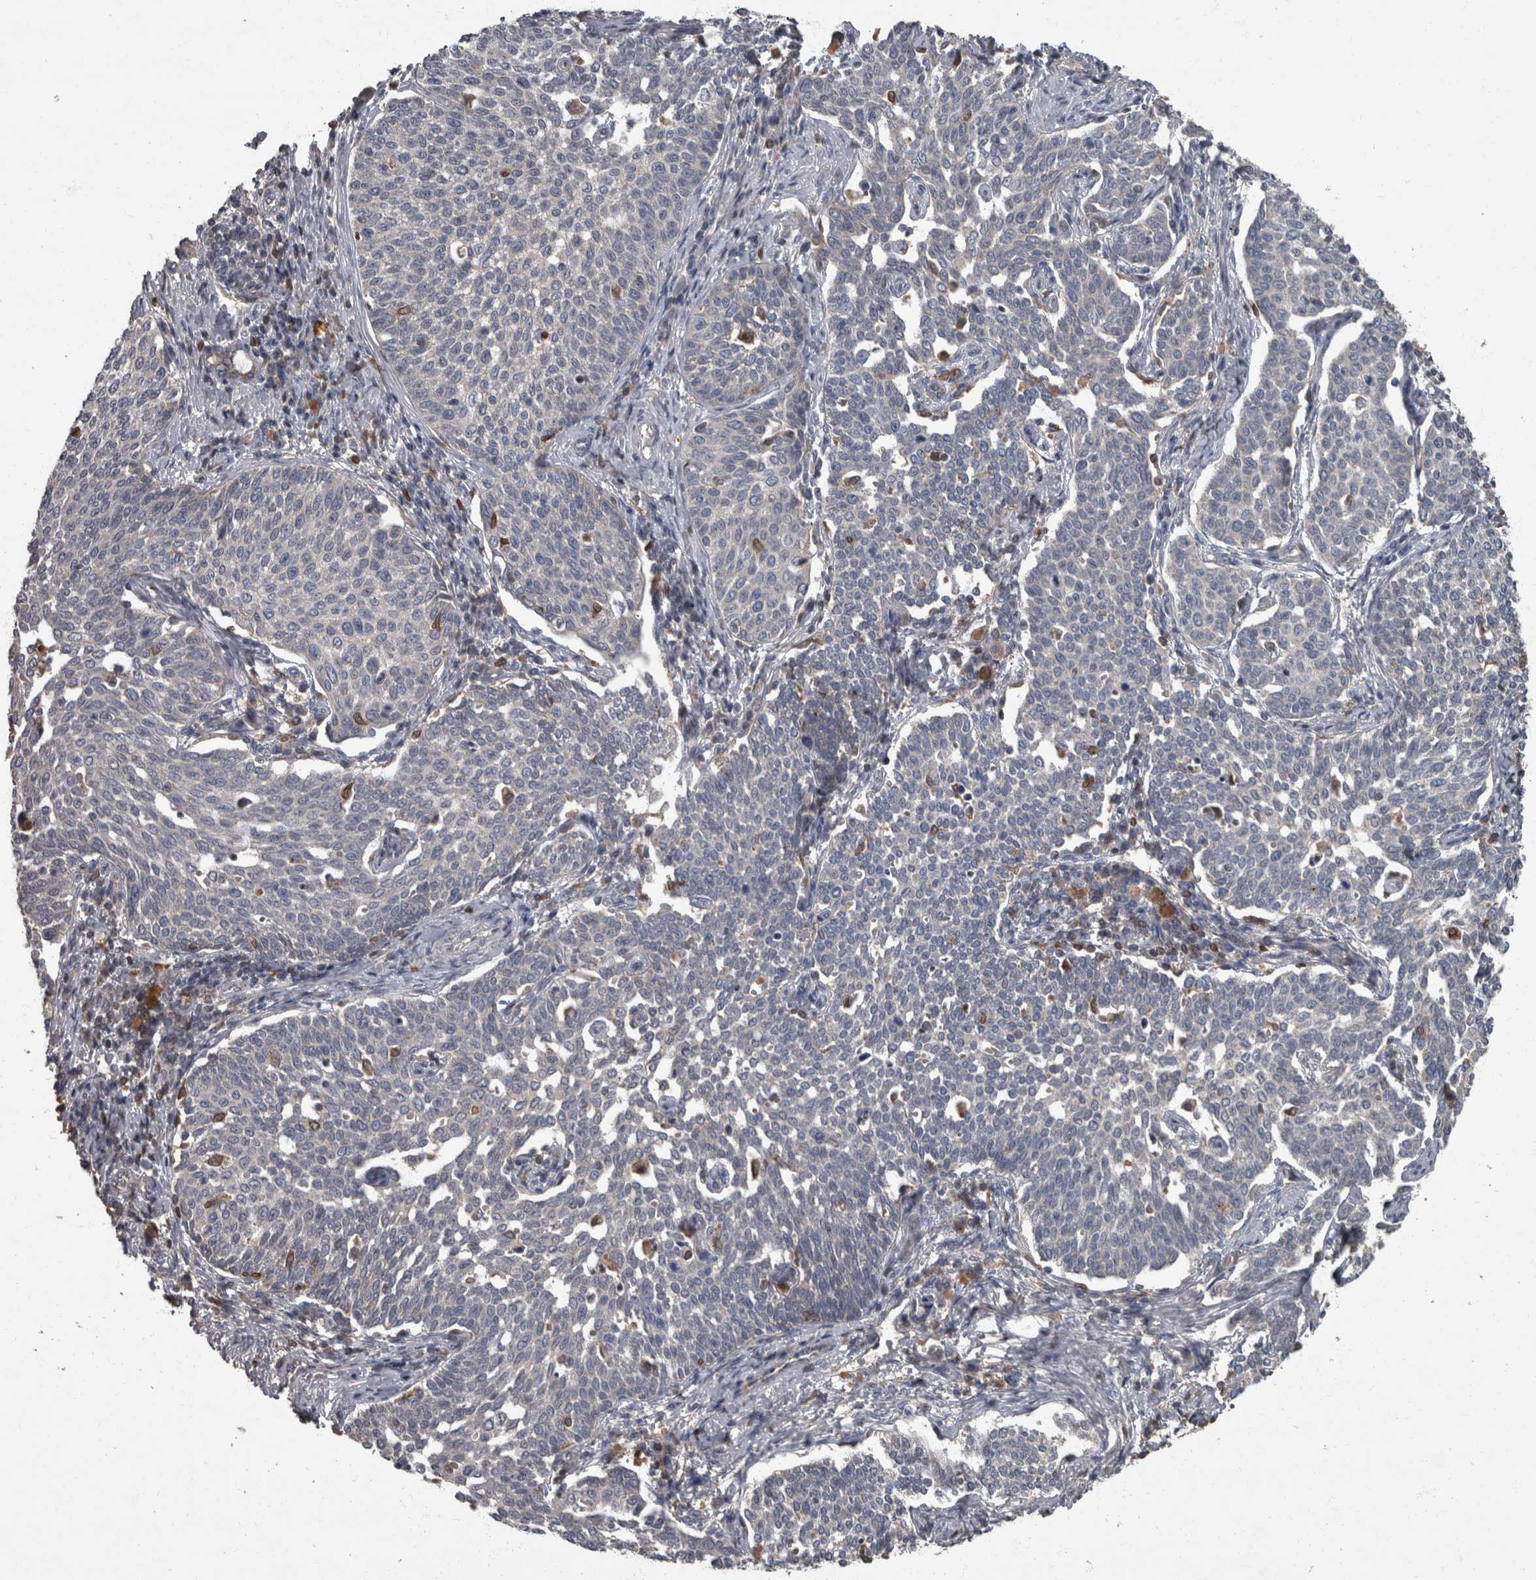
{"staining": {"intensity": "negative", "quantity": "none", "location": "none"}, "tissue": "cervical cancer", "cell_type": "Tumor cells", "image_type": "cancer", "snomed": [{"axis": "morphology", "description": "Squamous cell carcinoma, NOS"}, {"axis": "topography", "description": "Cervix"}], "caption": "Cervical cancer (squamous cell carcinoma) was stained to show a protein in brown. There is no significant staining in tumor cells.", "gene": "PPP1R3C", "patient": {"sex": "female", "age": 34}}